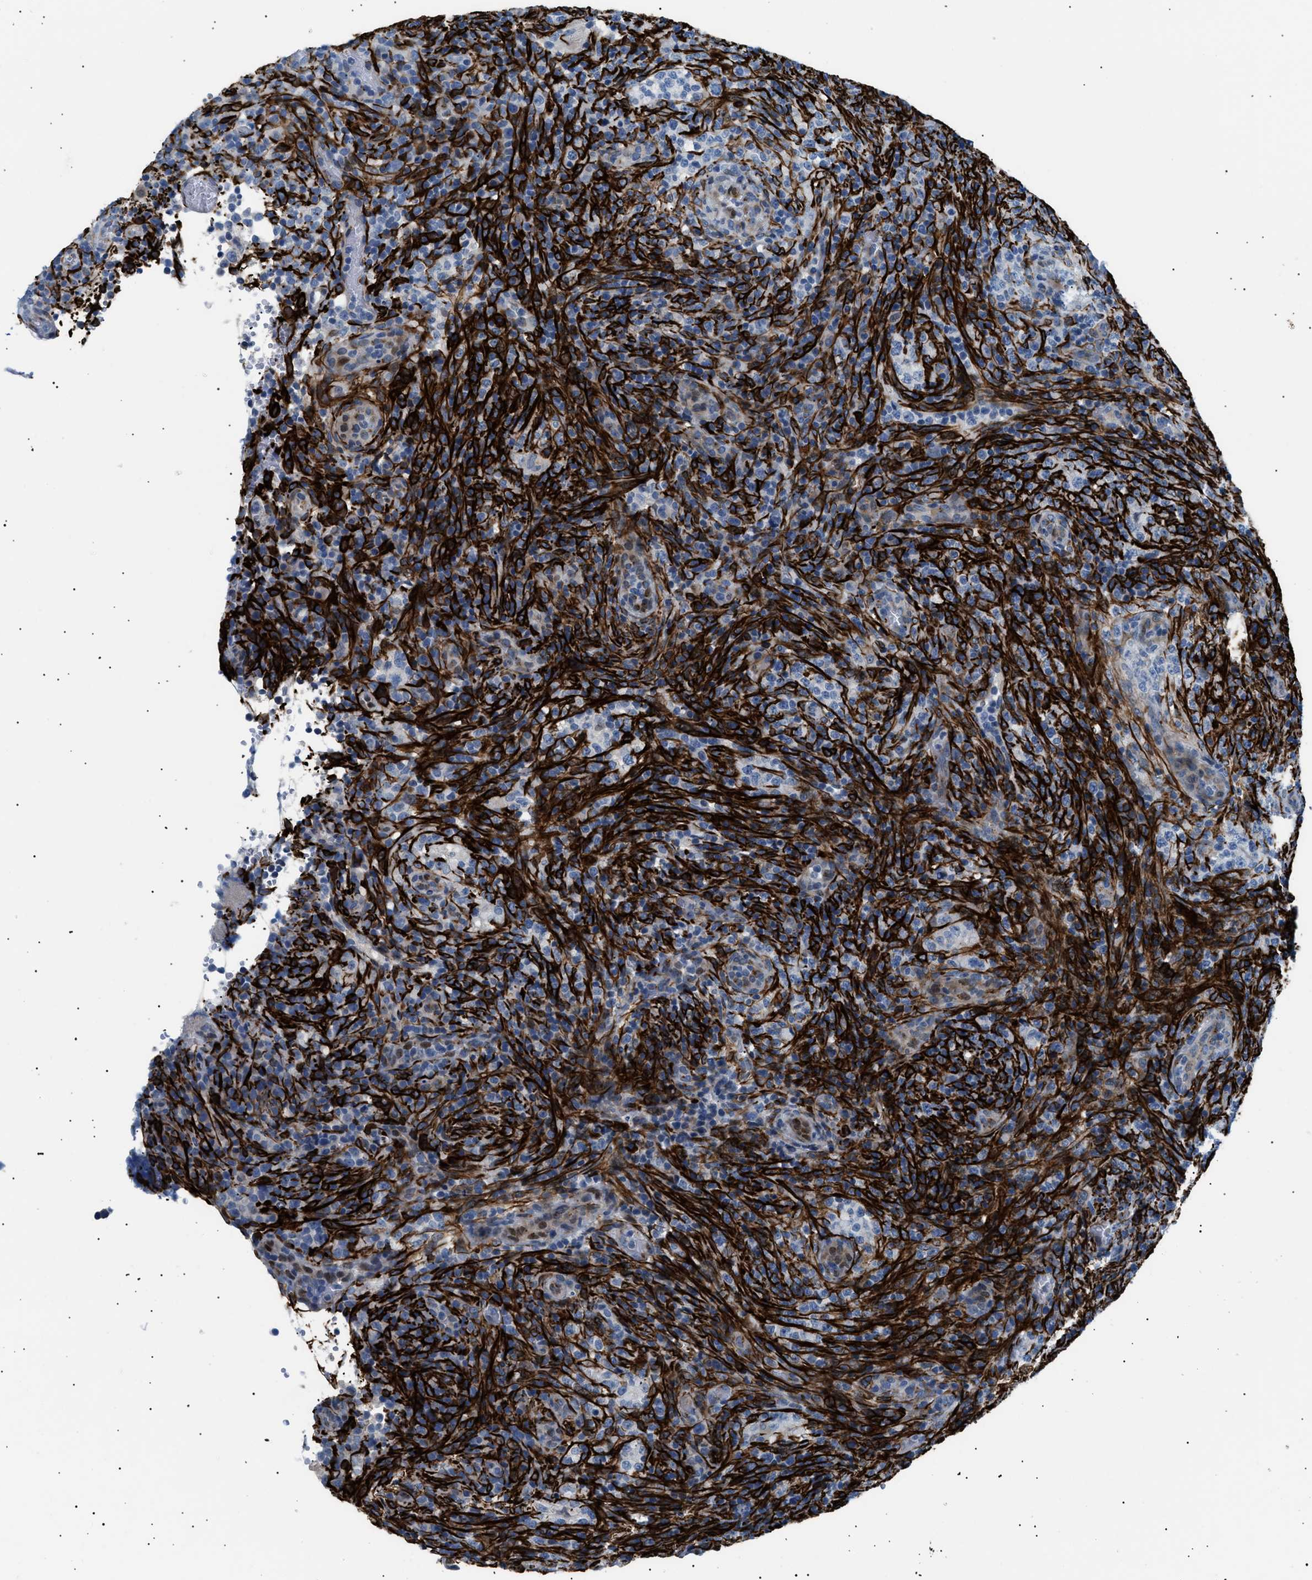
{"staining": {"intensity": "negative", "quantity": "none", "location": "none"}, "tissue": "lymphoma", "cell_type": "Tumor cells", "image_type": "cancer", "snomed": [{"axis": "morphology", "description": "Malignant lymphoma, non-Hodgkin's type, High grade"}, {"axis": "topography", "description": "Lymph node"}], "caption": "Immunohistochemical staining of high-grade malignant lymphoma, non-Hodgkin's type exhibits no significant staining in tumor cells. (DAB immunohistochemistry visualized using brightfield microscopy, high magnification).", "gene": "ICA1", "patient": {"sex": "female", "age": 76}}